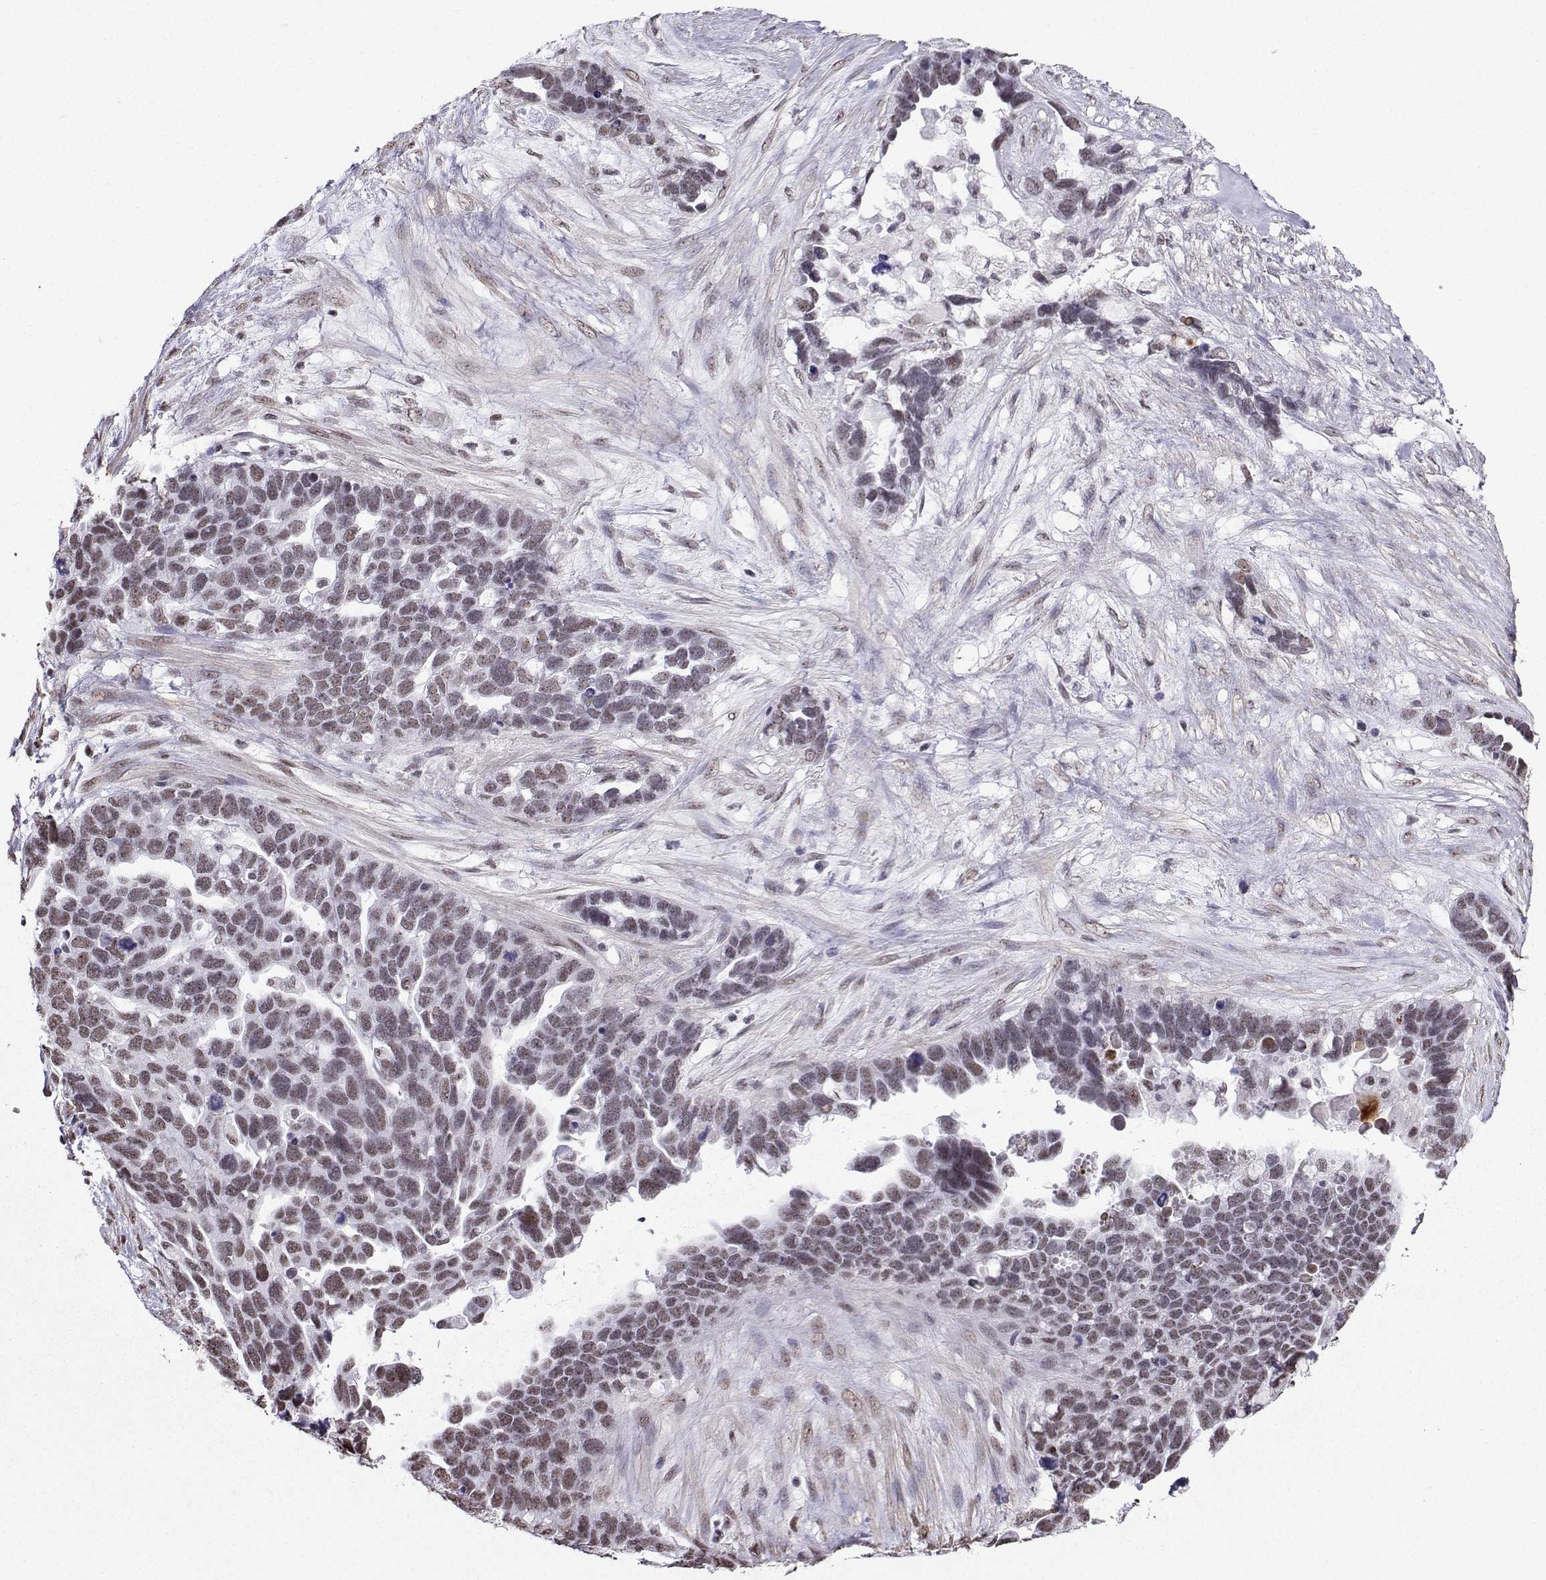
{"staining": {"intensity": "weak", "quantity": "25%-75%", "location": "nuclear"}, "tissue": "ovarian cancer", "cell_type": "Tumor cells", "image_type": "cancer", "snomed": [{"axis": "morphology", "description": "Cystadenocarcinoma, serous, NOS"}, {"axis": "topography", "description": "Ovary"}], "caption": "Approximately 25%-75% of tumor cells in ovarian serous cystadenocarcinoma display weak nuclear protein staining as visualized by brown immunohistochemical staining.", "gene": "CCNK", "patient": {"sex": "female", "age": 54}}